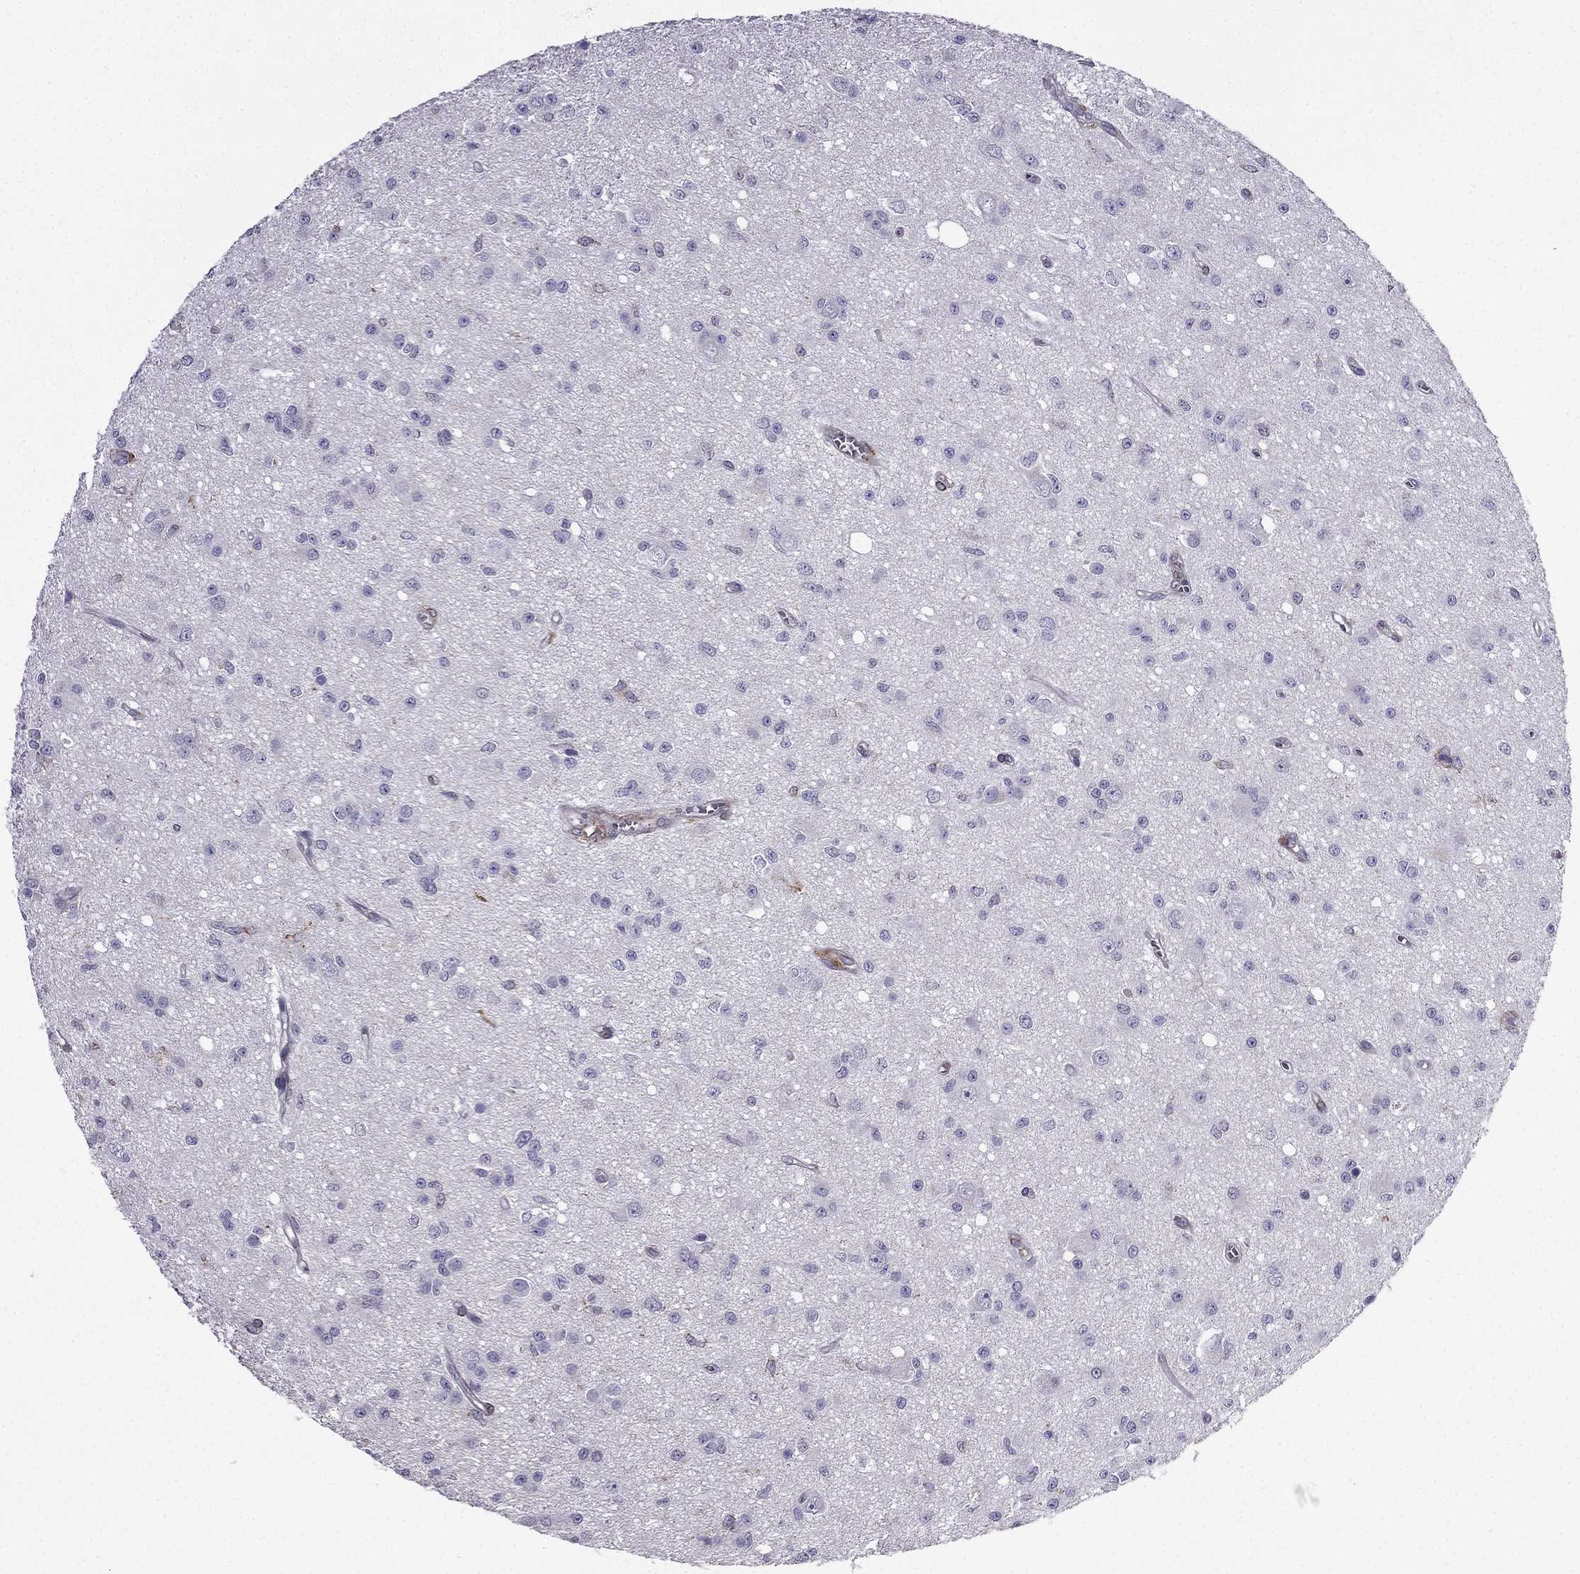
{"staining": {"intensity": "negative", "quantity": "none", "location": "none"}, "tissue": "glioma", "cell_type": "Tumor cells", "image_type": "cancer", "snomed": [{"axis": "morphology", "description": "Glioma, malignant, Low grade"}, {"axis": "topography", "description": "Brain"}], "caption": "Glioma stained for a protein using immunohistochemistry (IHC) reveals no staining tumor cells.", "gene": "IKBIP", "patient": {"sex": "female", "age": 45}}